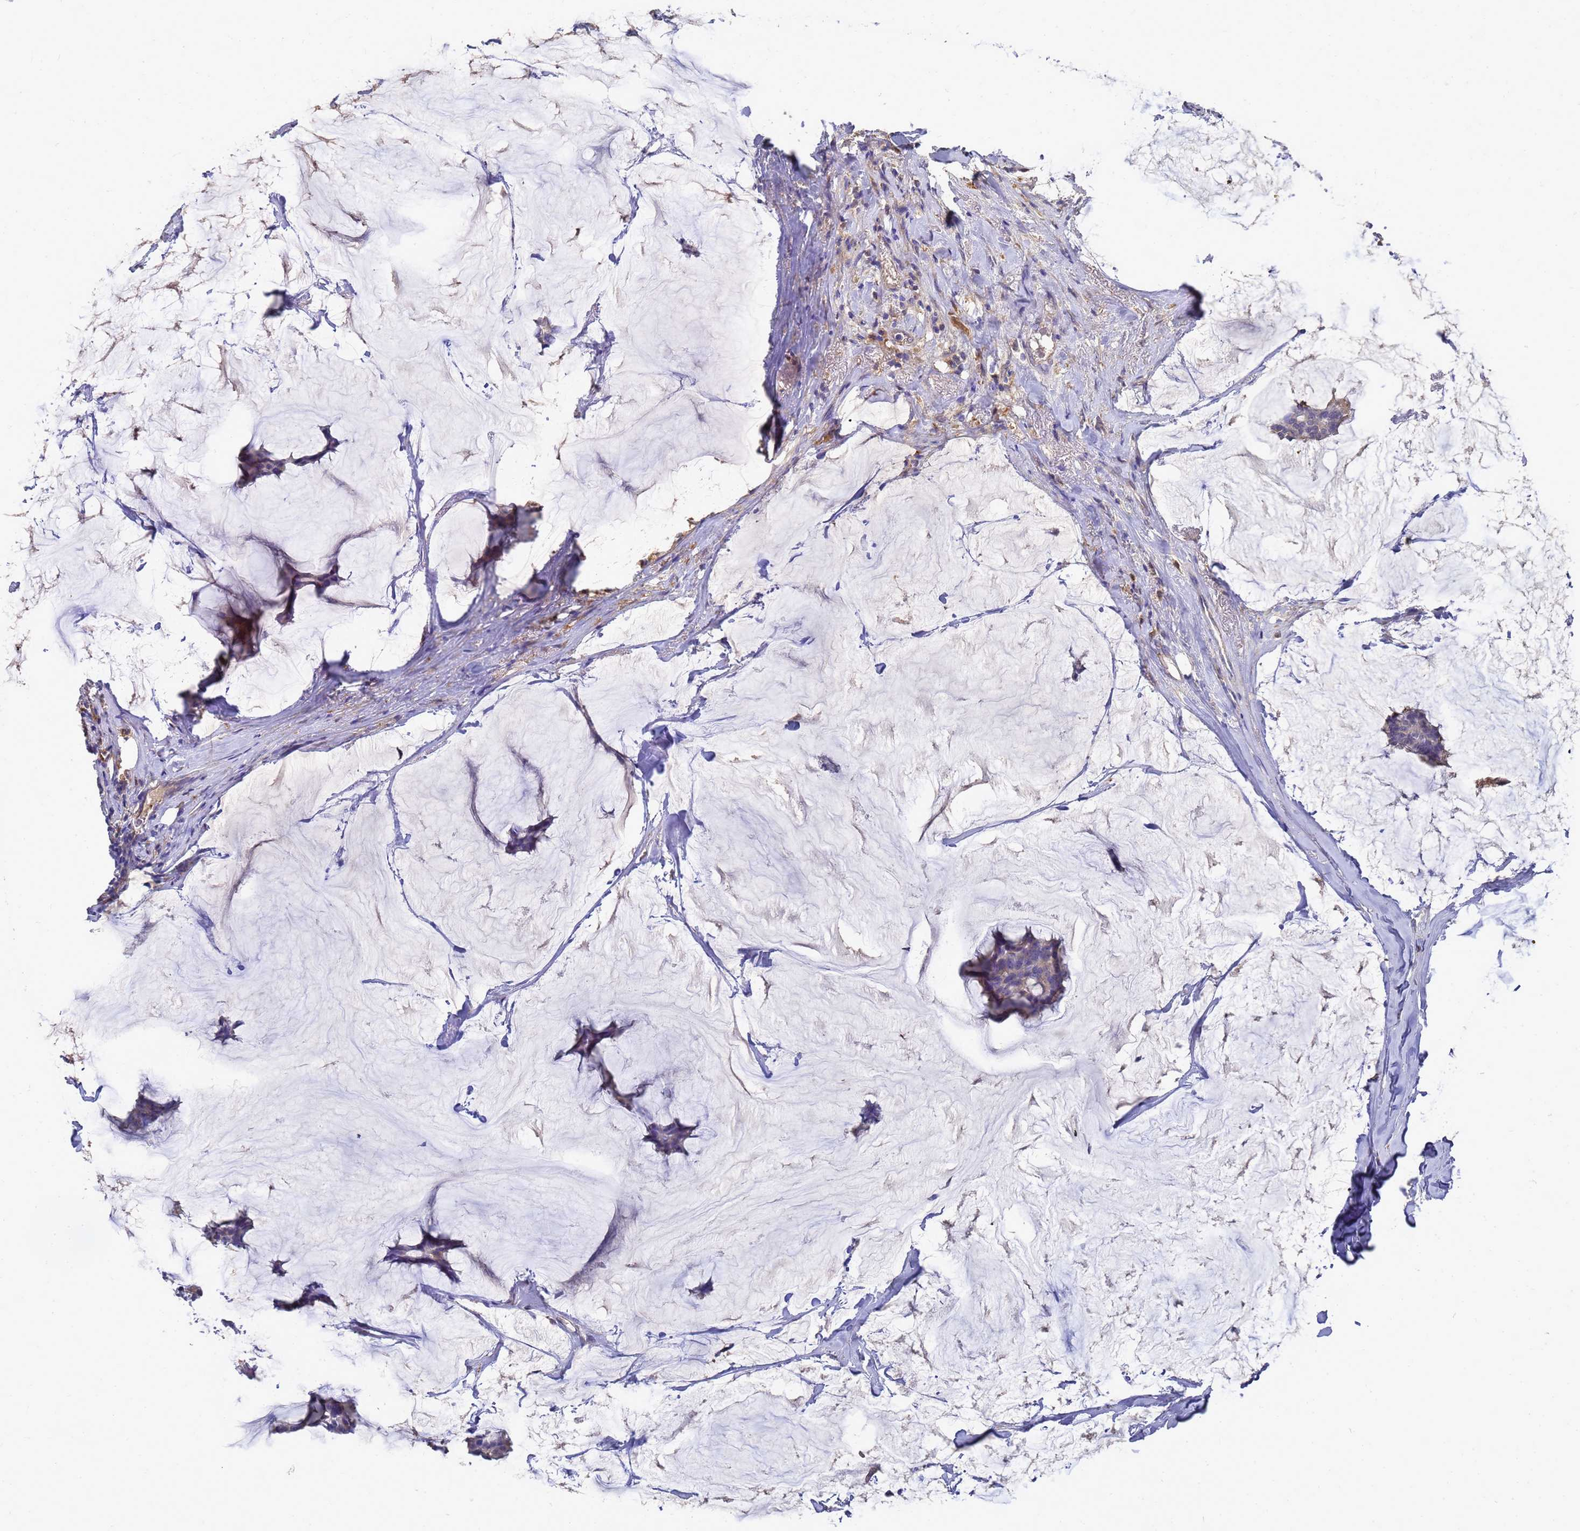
{"staining": {"intensity": "negative", "quantity": "none", "location": "none"}, "tissue": "breast cancer", "cell_type": "Tumor cells", "image_type": "cancer", "snomed": [{"axis": "morphology", "description": "Duct carcinoma"}, {"axis": "topography", "description": "Breast"}], "caption": "The immunohistochemistry (IHC) histopathology image has no significant positivity in tumor cells of breast invasive ductal carcinoma tissue.", "gene": "SLC35E2B", "patient": {"sex": "female", "age": 93}}